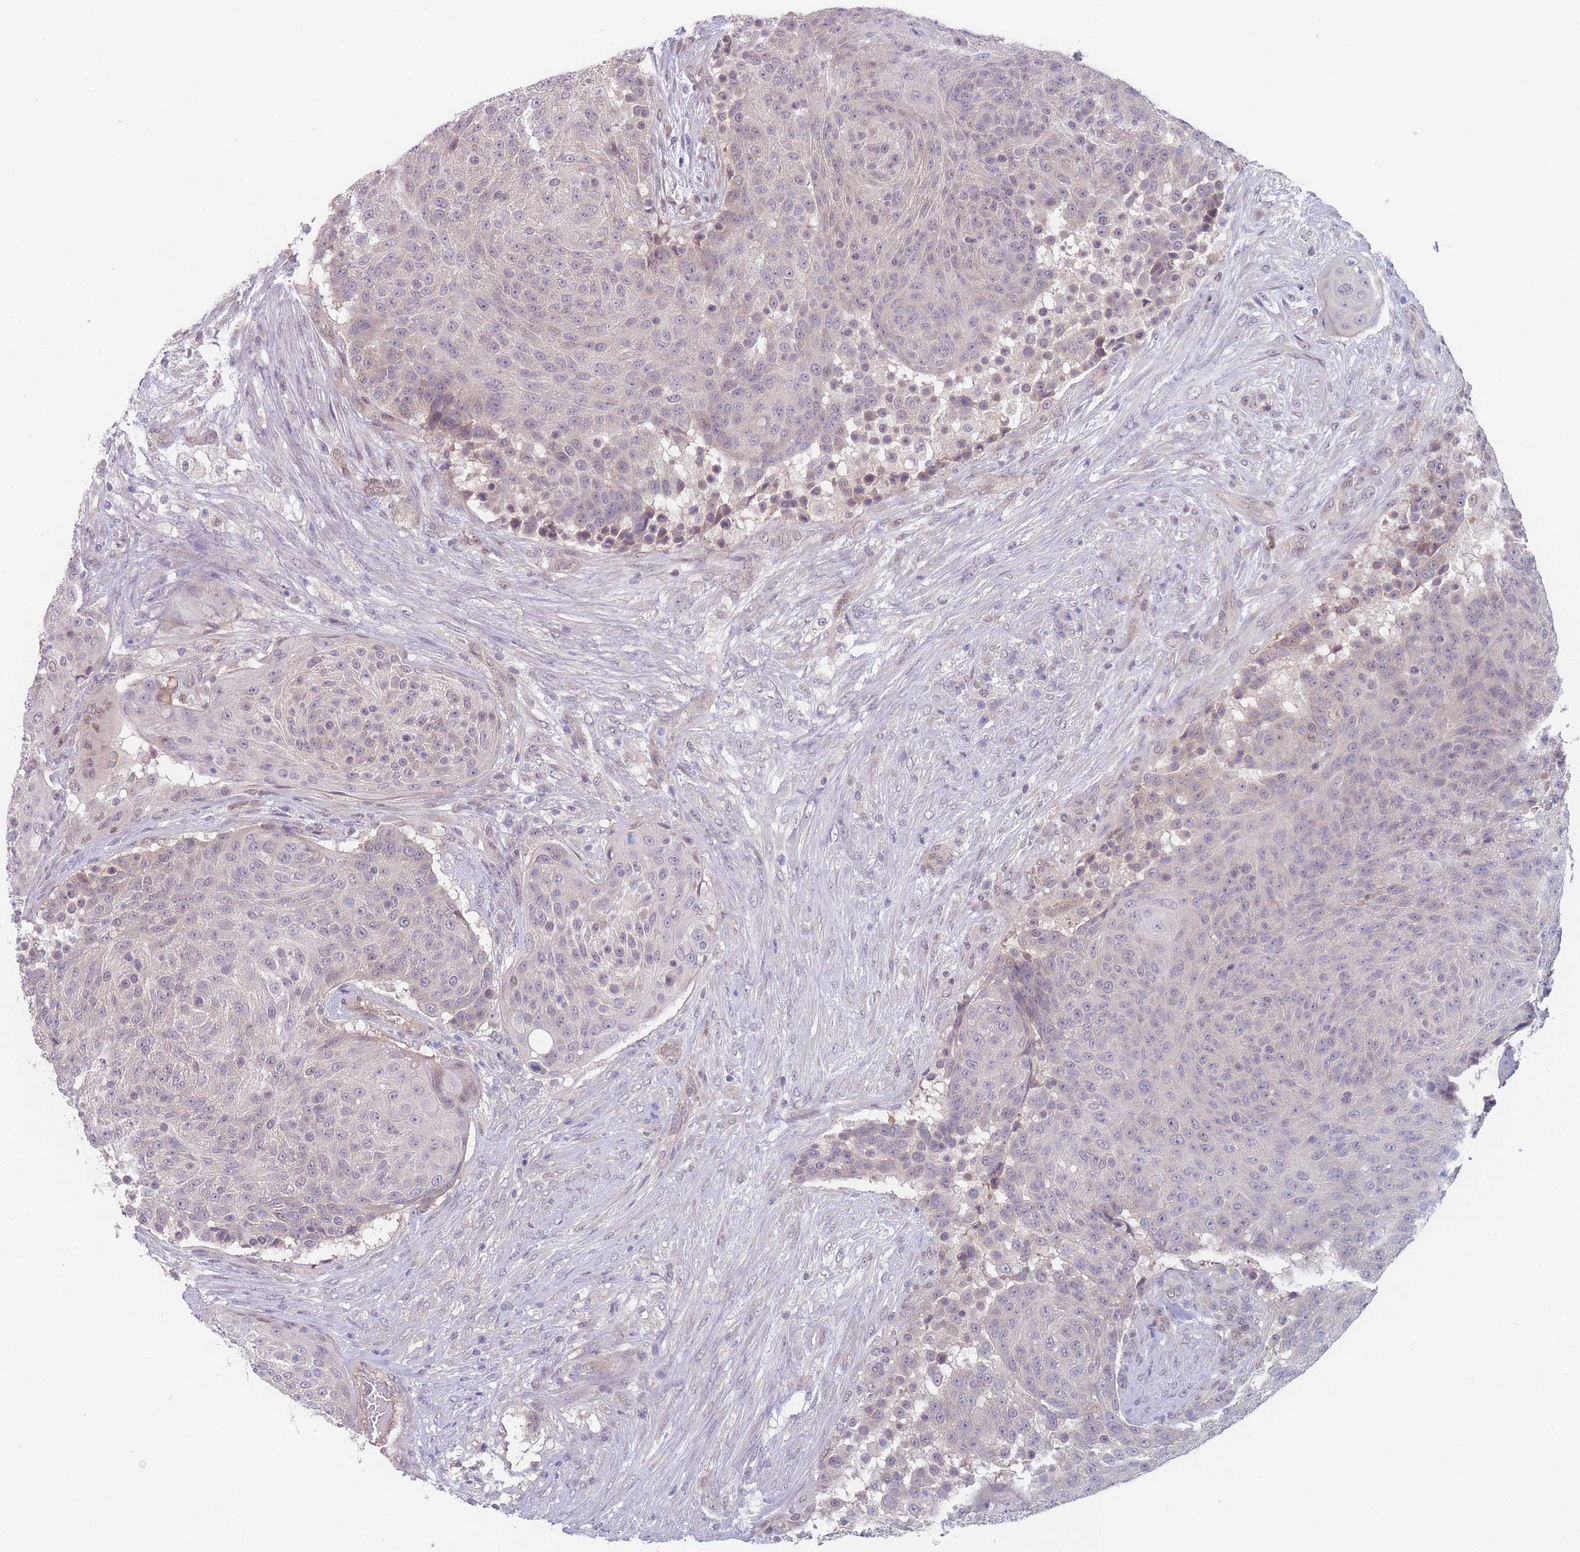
{"staining": {"intensity": "negative", "quantity": "none", "location": "none"}, "tissue": "urothelial cancer", "cell_type": "Tumor cells", "image_type": "cancer", "snomed": [{"axis": "morphology", "description": "Urothelial carcinoma, High grade"}, {"axis": "topography", "description": "Urinary bladder"}], "caption": "This is a micrograph of immunohistochemistry (IHC) staining of urothelial cancer, which shows no expression in tumor cells.", "gene": "ANKRD10", "patient": {"sex": "female", "age": 63}}